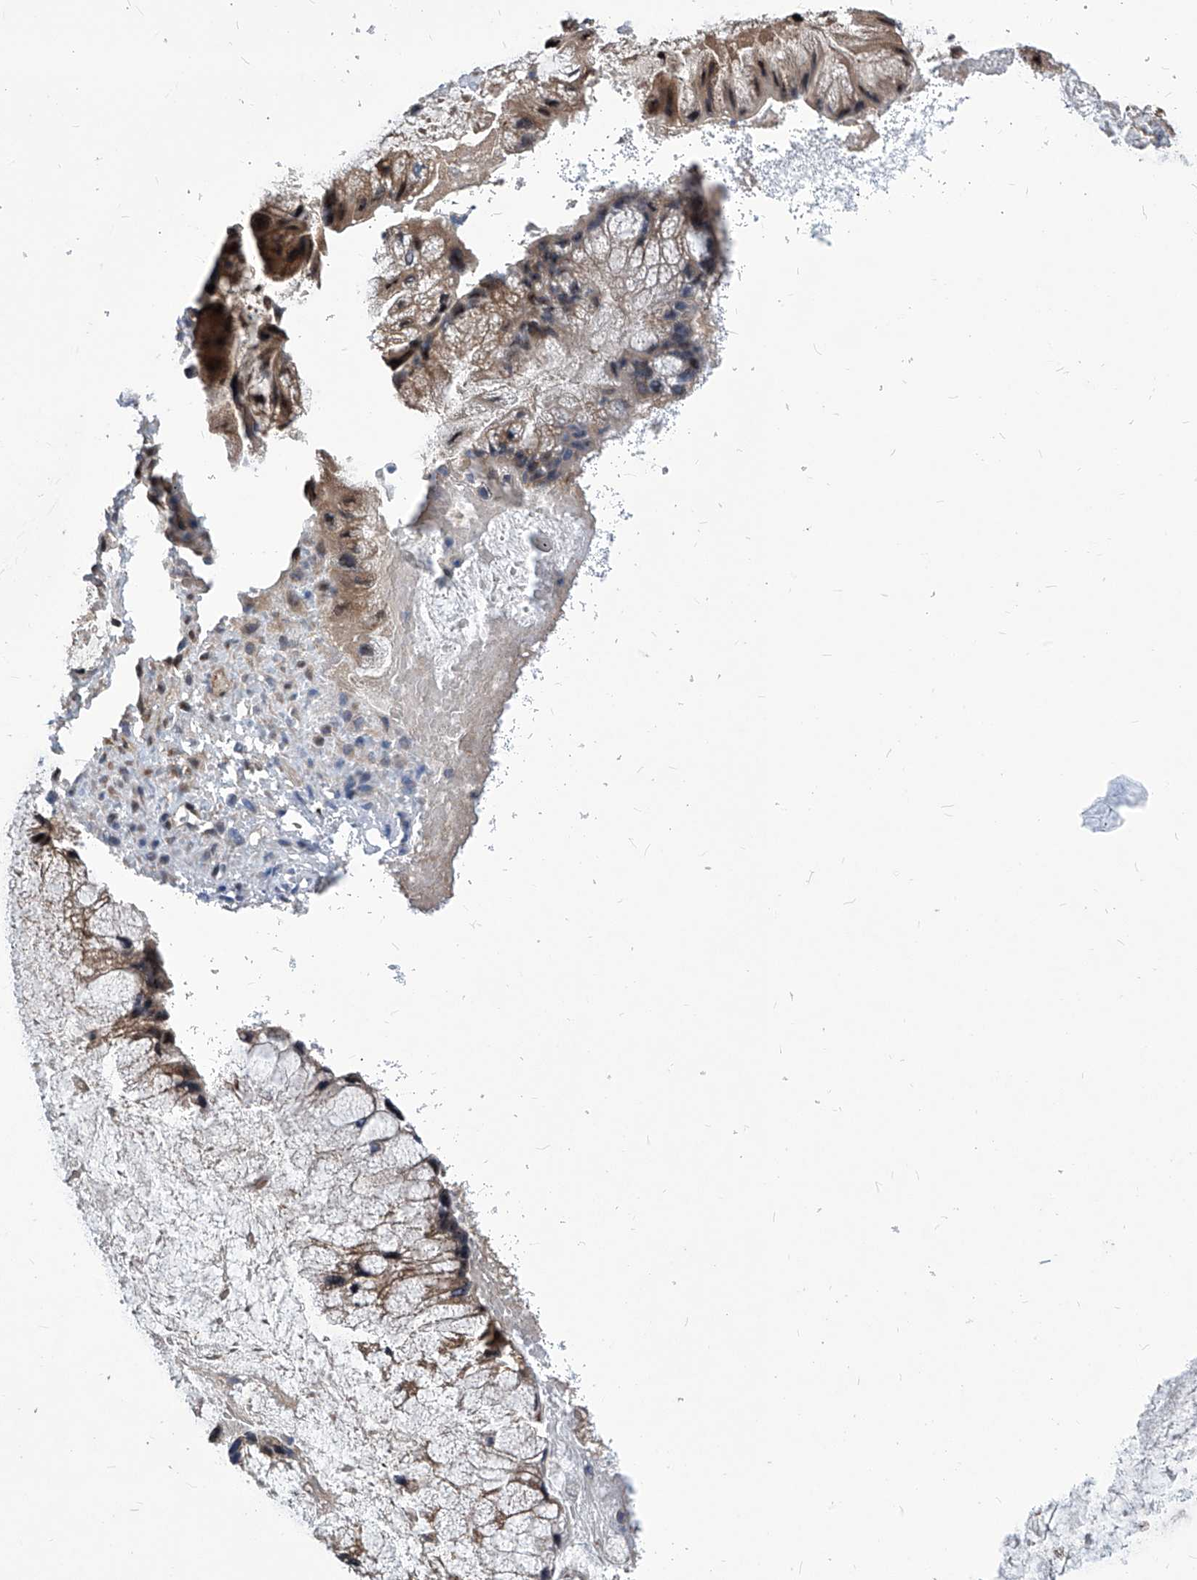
{"staining": {"intensity": "weak", "quantity": ">75%", "location": "cytoplasmic/membranous"}, "tissue": "ovarian cancer", "cell_type": "Tumor cells", "image_type": "cancer", "snomed": [{"axis": "morphology", "description": "Cystadenocarcinoma, mucinous, NOS"}, {"axis": "topography", "description": "Ovary"}], "caption": "IHC of mucinous cystadenocarcinoma (ovarian) demonstrates low levels of weak cytoplasmic/membranous staining in about >75% of tumor cells. The protein is stained brown, and the nuclei are stained in blue (DAB (3,3'-diaminobenzidine) IHC with brightfield microscopy, high magnification).", "gene": "PSMB1", "patient": {"sex": "female", "age": 37}}